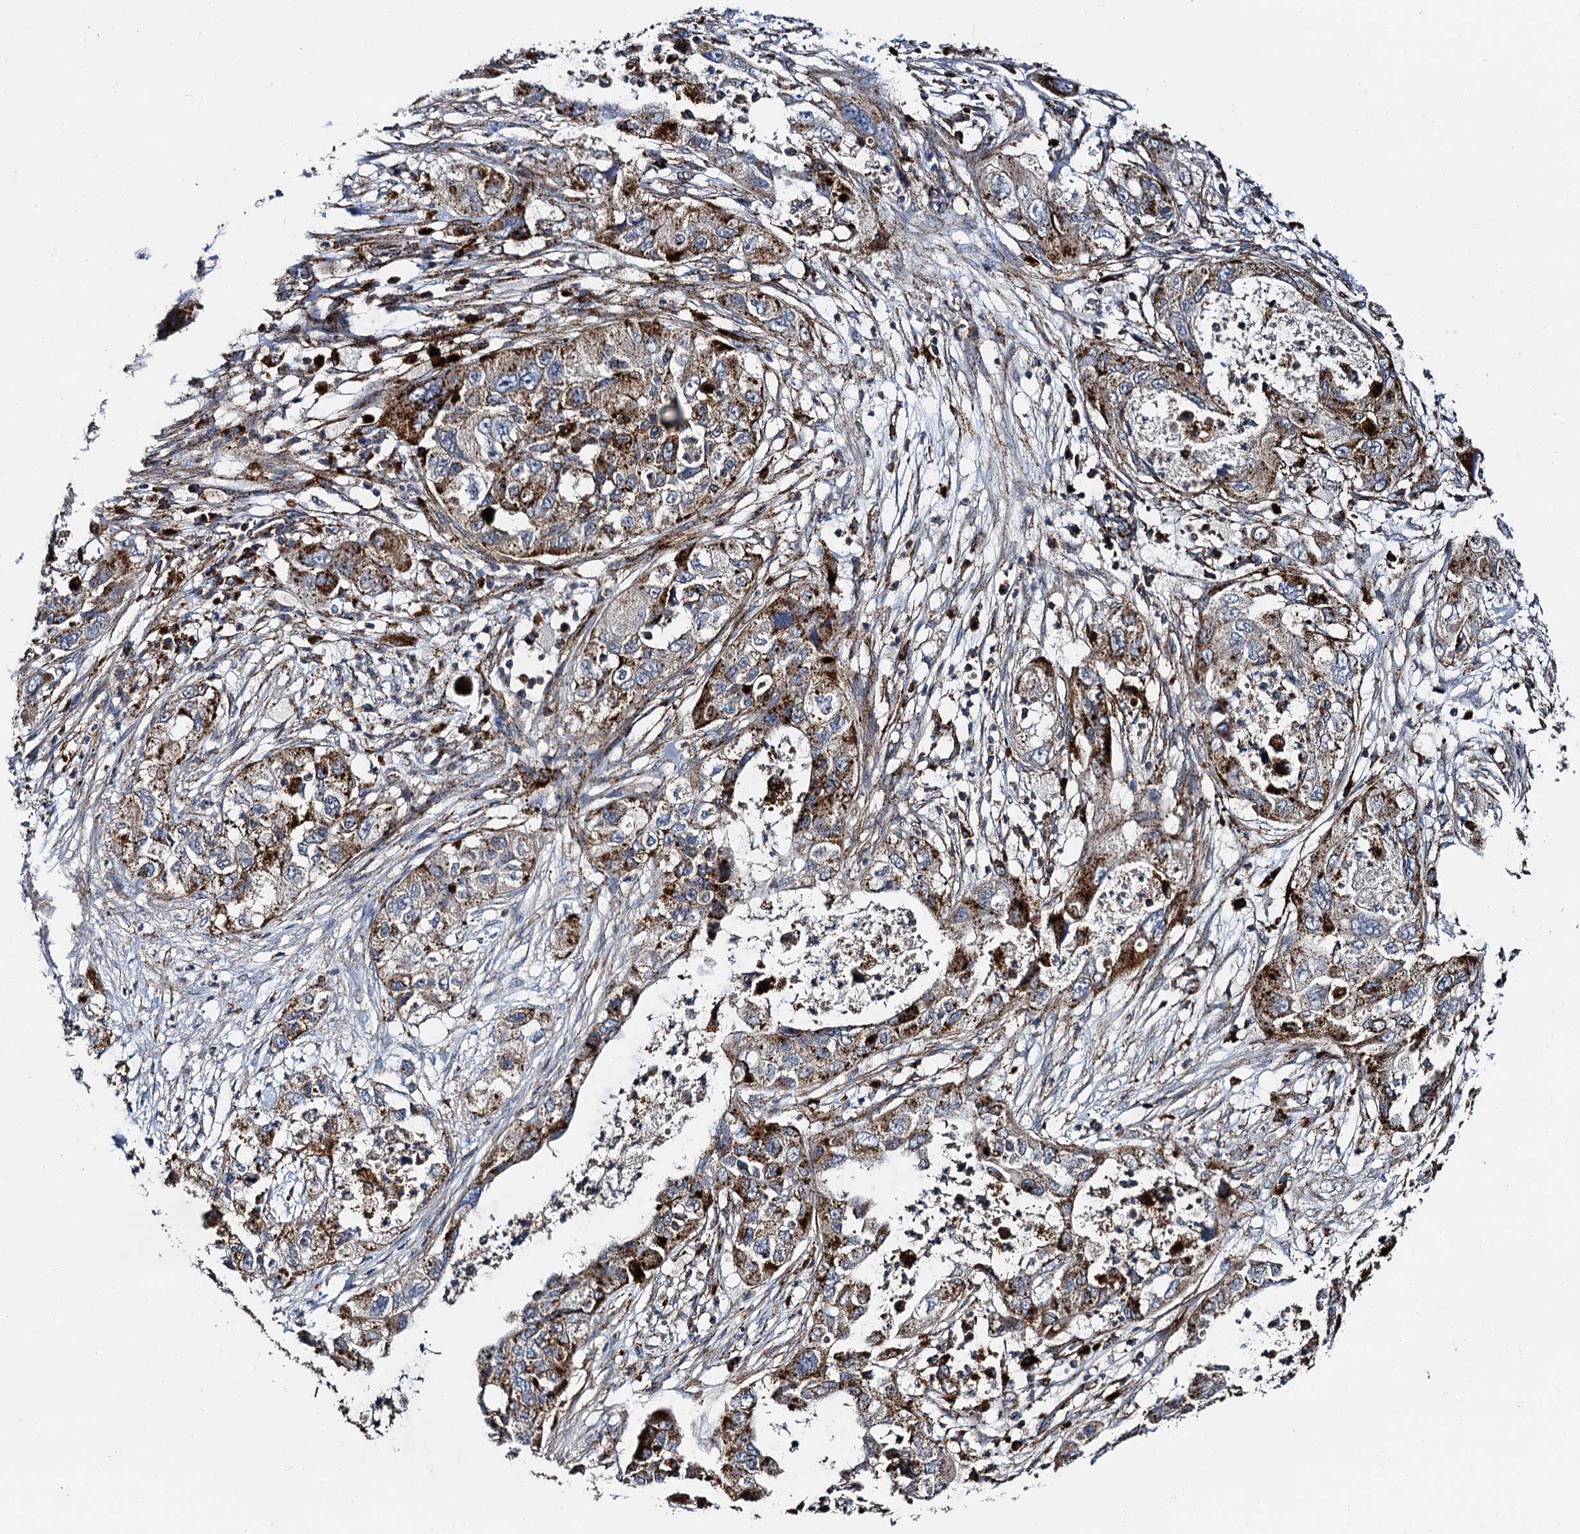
{"staining": {"intensity": "strong", "quantity": ">75%", "location": "cytoplasmic/membranous"}, "tissue": "pancreatic cancer", "cell_type": "Tumor cells", "image_type": "cancer", "snomed": [{"axis": "morphology", "description": "Adenocarcinoma, NOS"}, {"axis": "topography", "description": "Pancreas"}], "caption": "The immunohistochemical stain highlights strong cytoplasmic/membranous expression in tumor cells of pancreatic cancer (adenocarcinoma) tissue. The staining was performed using DAB (3,3'-diaminobenzidine), with brown indicating positive protein expression. Nuclei are stained blue with hematoxylin.", "gene": "GBA1", "patient": {"sex": "female", "age": 78}}